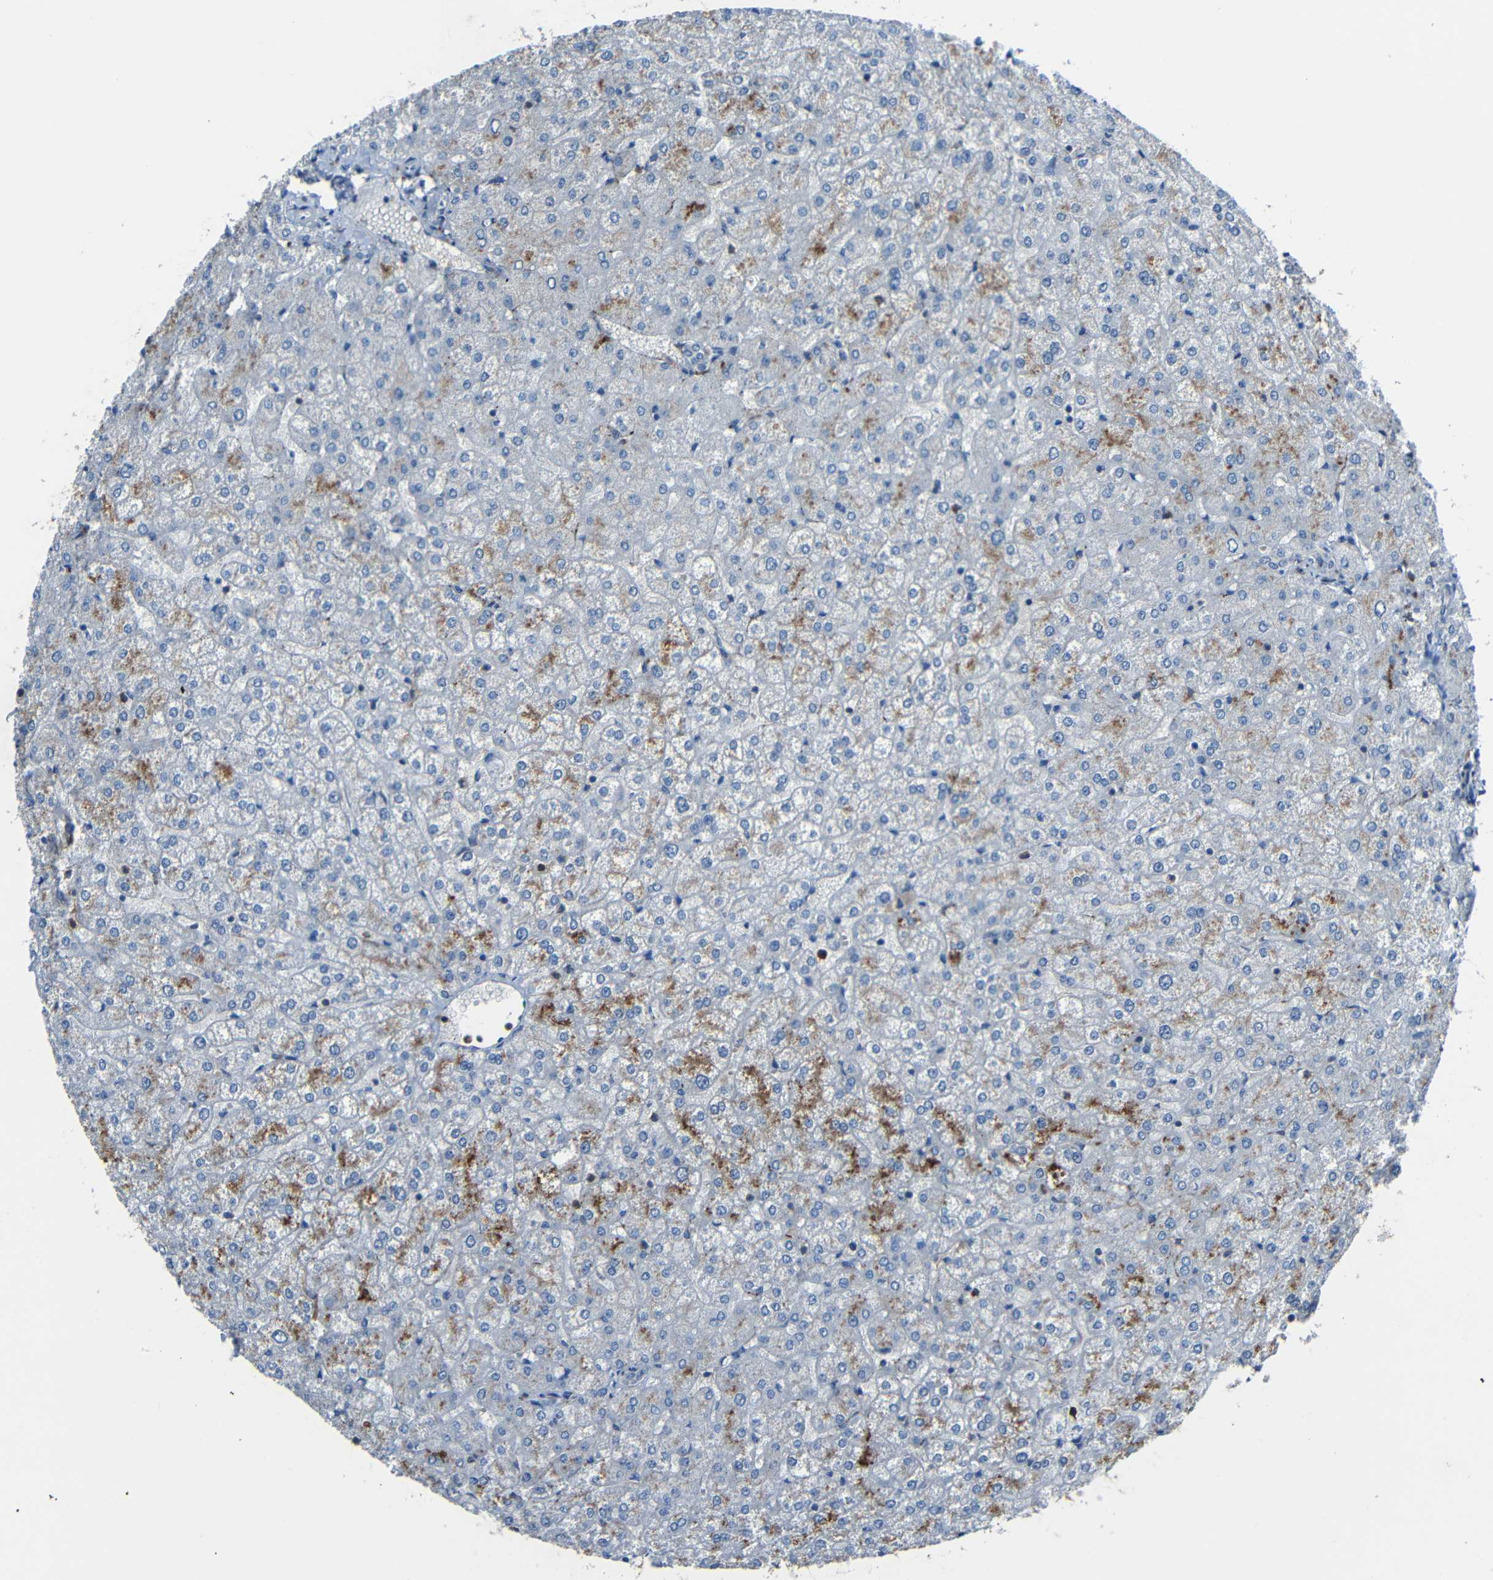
{"staining": {"intensity": "weak", "quantity": ">75%", "location": "cytoplasmic/membranous"}, "tissue": "liver", "cell_type": "Cholangiocytes", "image_type": "normal", "snomed": [{"axis": "morphology", "description": "Normal tissue, NOS"}, {"axis": "topography", "description": "Liver"}], "caption": "Protein expression analysis of normal liver exhibits weak cytoplasmic/membranous staining in about >75% of cholangiocytes.", "gene": "DNAJC5", "patient": {"sex": "female", "age": 32}}